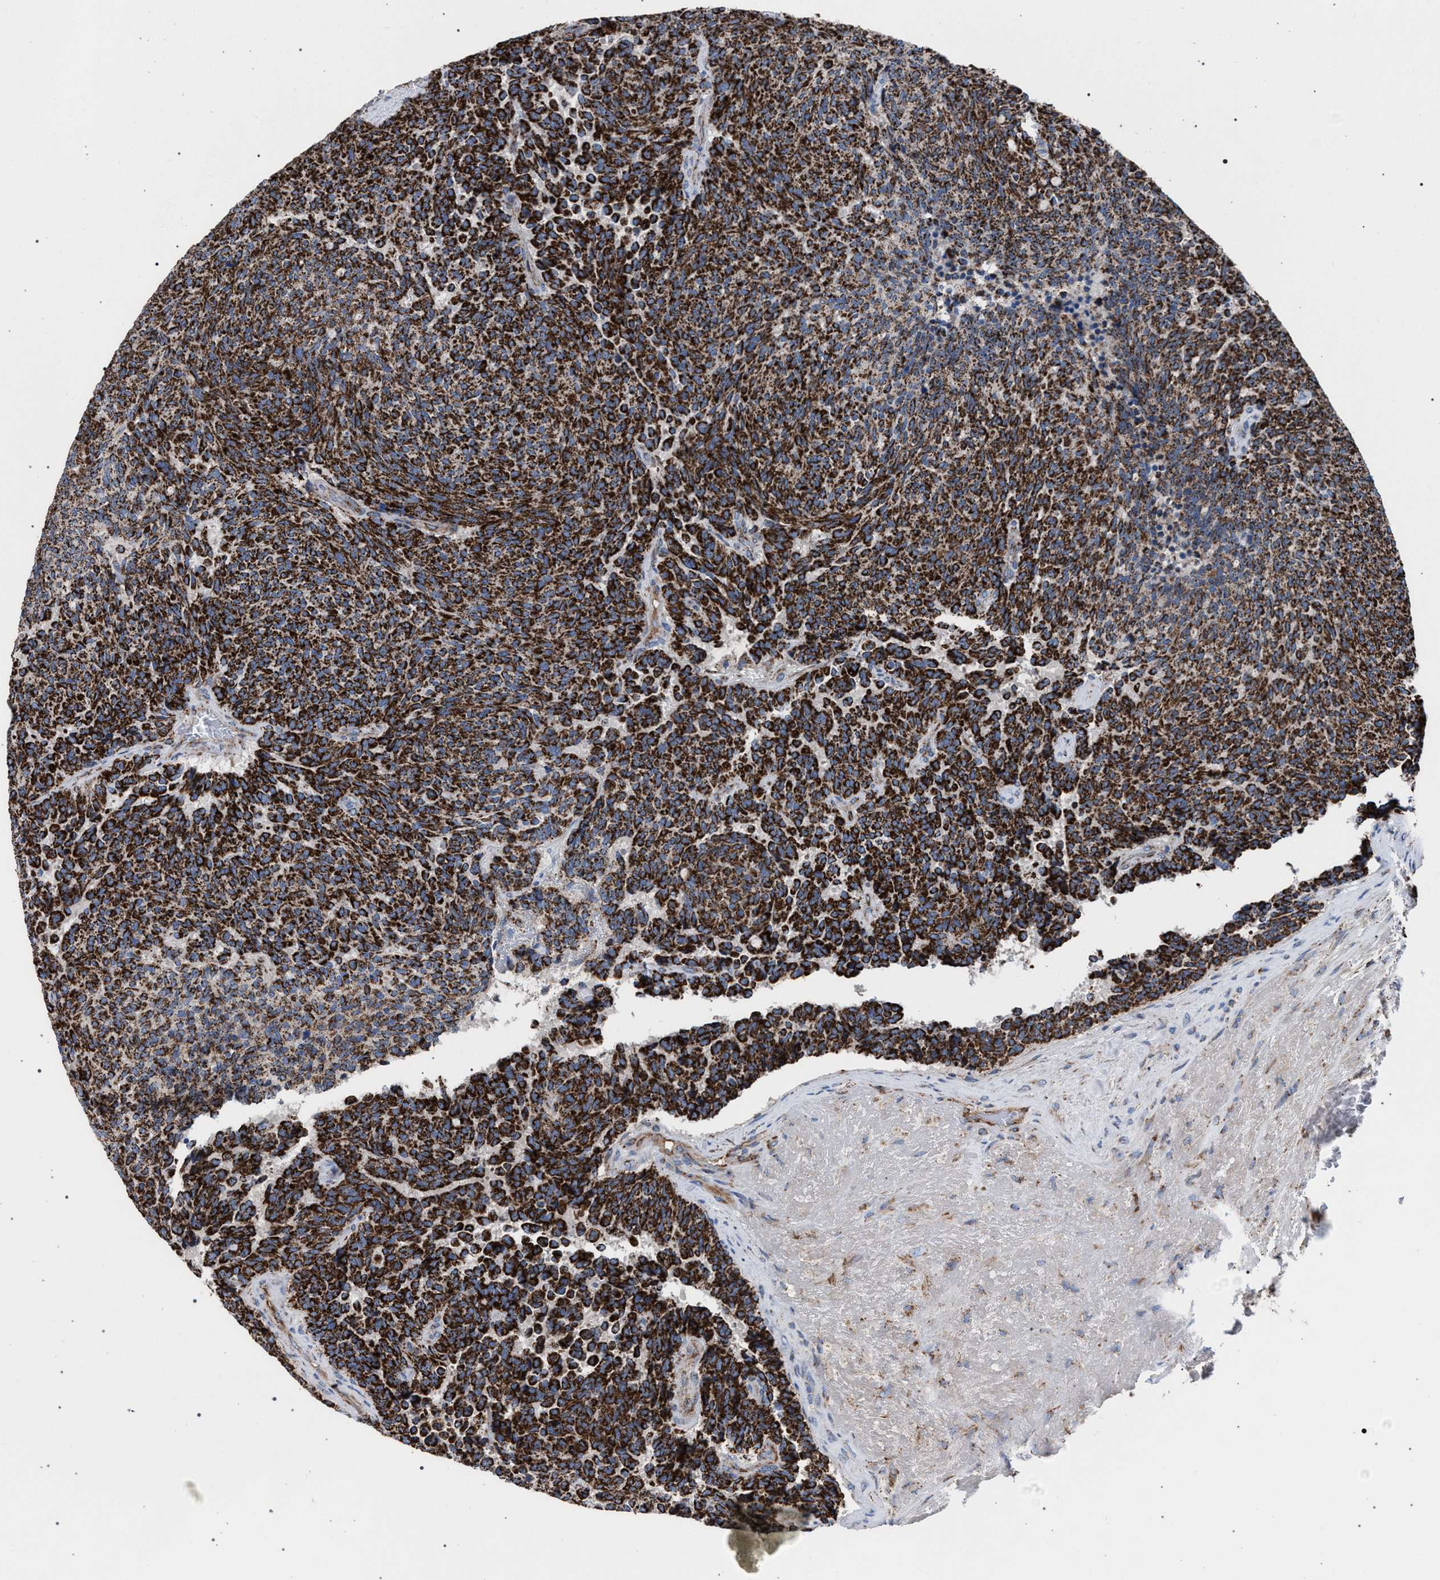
{"staining": {"intensity": "strong", "quantity": ">75%", "location": "cytoplasmic/membranous"}, "tissue": "carcinoid", "cell_type": "Tumor cells", "image_type": "cancer", "snomed": [{"axis": "morphology", "description": "Carcinoid, malignant, NOS"}, {"axis": "topography", "description": "Pancreas"}], "caption": "There is high levels of strong cytoplasmic/membranous expression in tumor cells of malignant carcinoid, as demonstrated by immunohistochemical staining (brown color).", "gene": "VPS13A", "patient": {"sex": "female", "age": 54}}